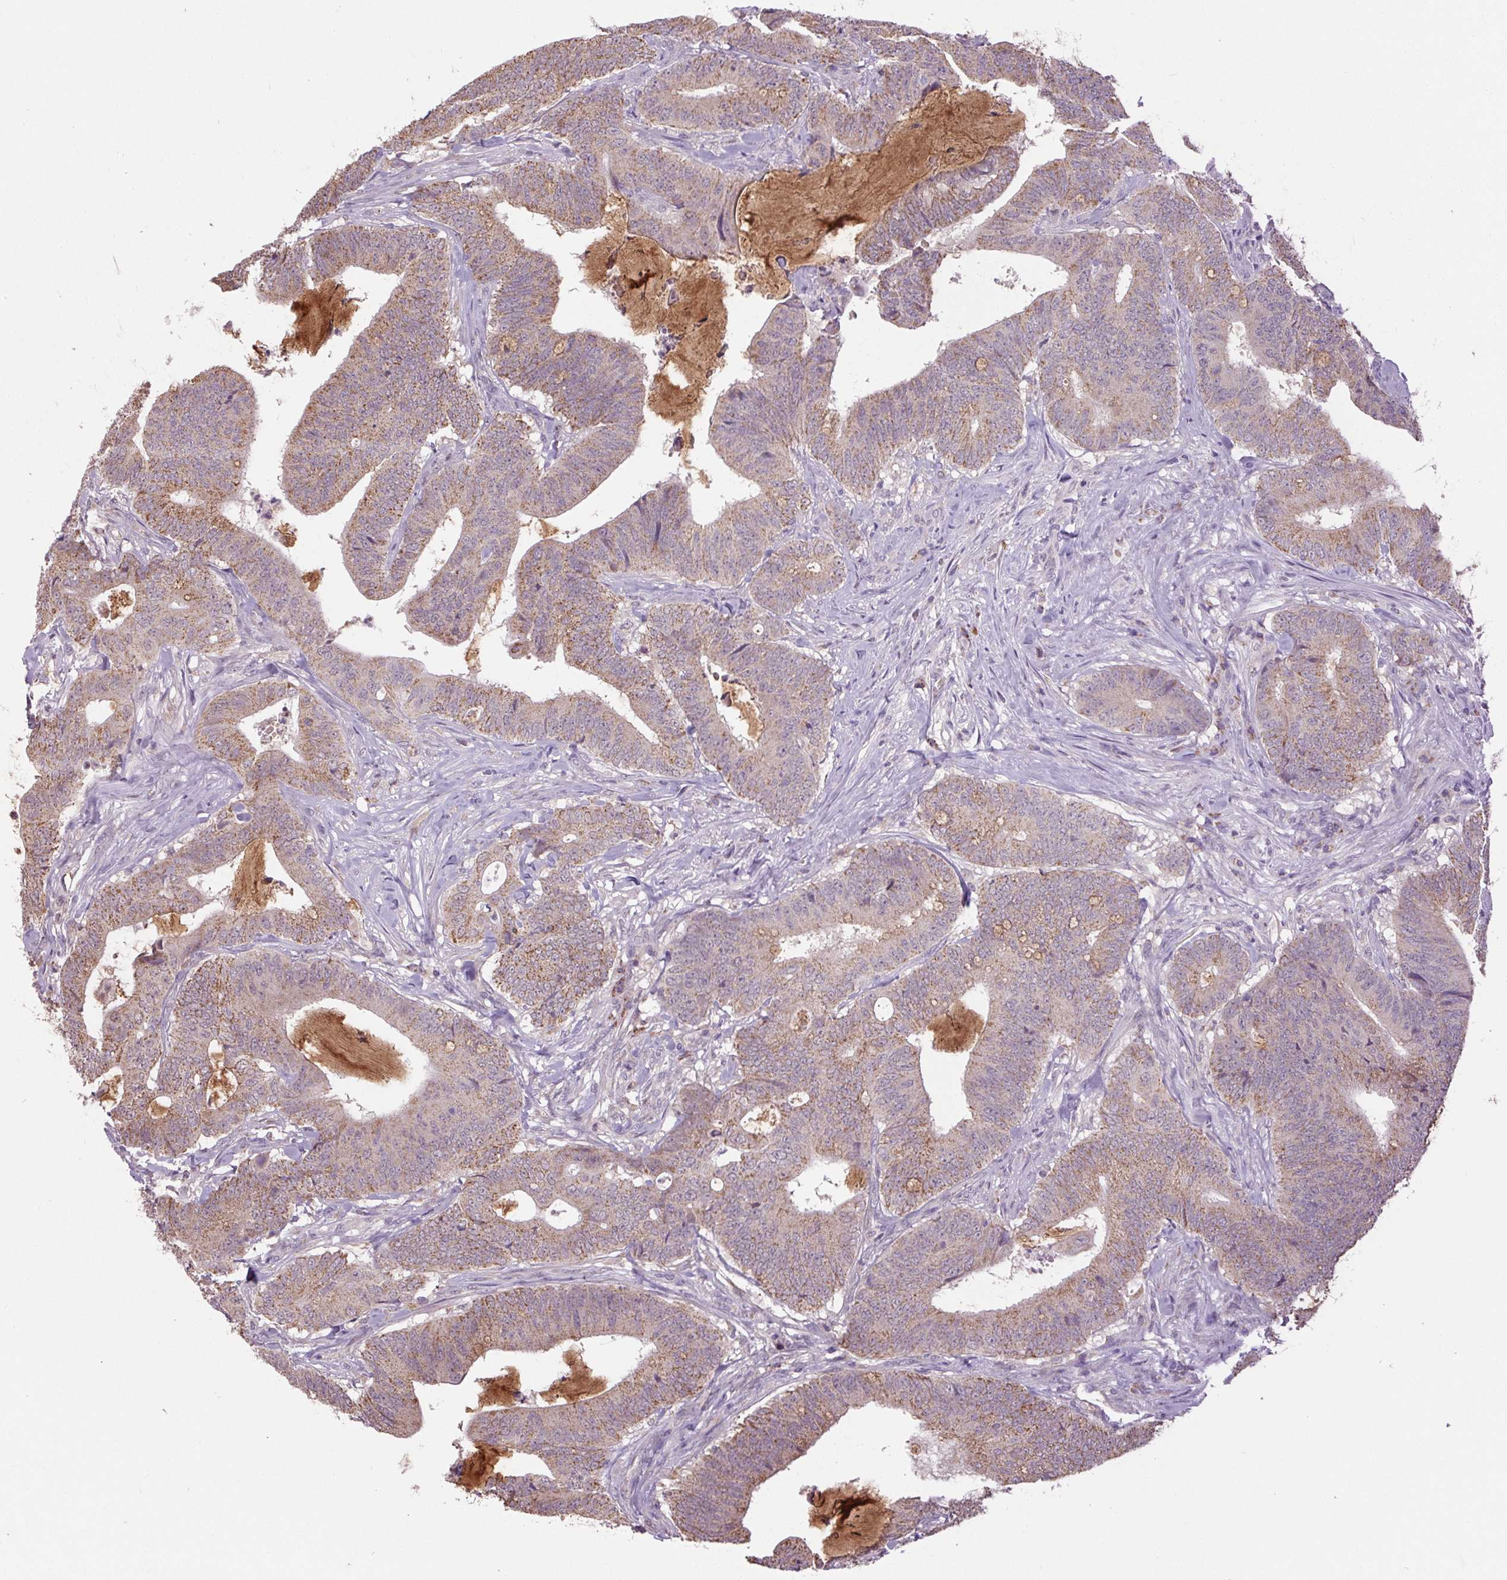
{"staining": {"intensity": "moderate", "quantity": "25%-75%", "location": "cytoplasmic/membranous"}, "tissue": "colorectal cancer", "cell_type": "Tumor cells", "image_type": "cancer", "snomed": [{"axis": "morphology", "description": "Adenocarcinoma, NOS"}, {"axis": "topography", "description": "Colon"}], "caption": "This micrograph exhibits immunohistochemistry (IHC) staining of human colorectal cancer (adenocarcinoma), with medium moderate cytoplasmic/membranous staining in about 25%-75% of tumor cells.", "gene": "SGF29", "patient": {"sex": "female", "age": 43}}